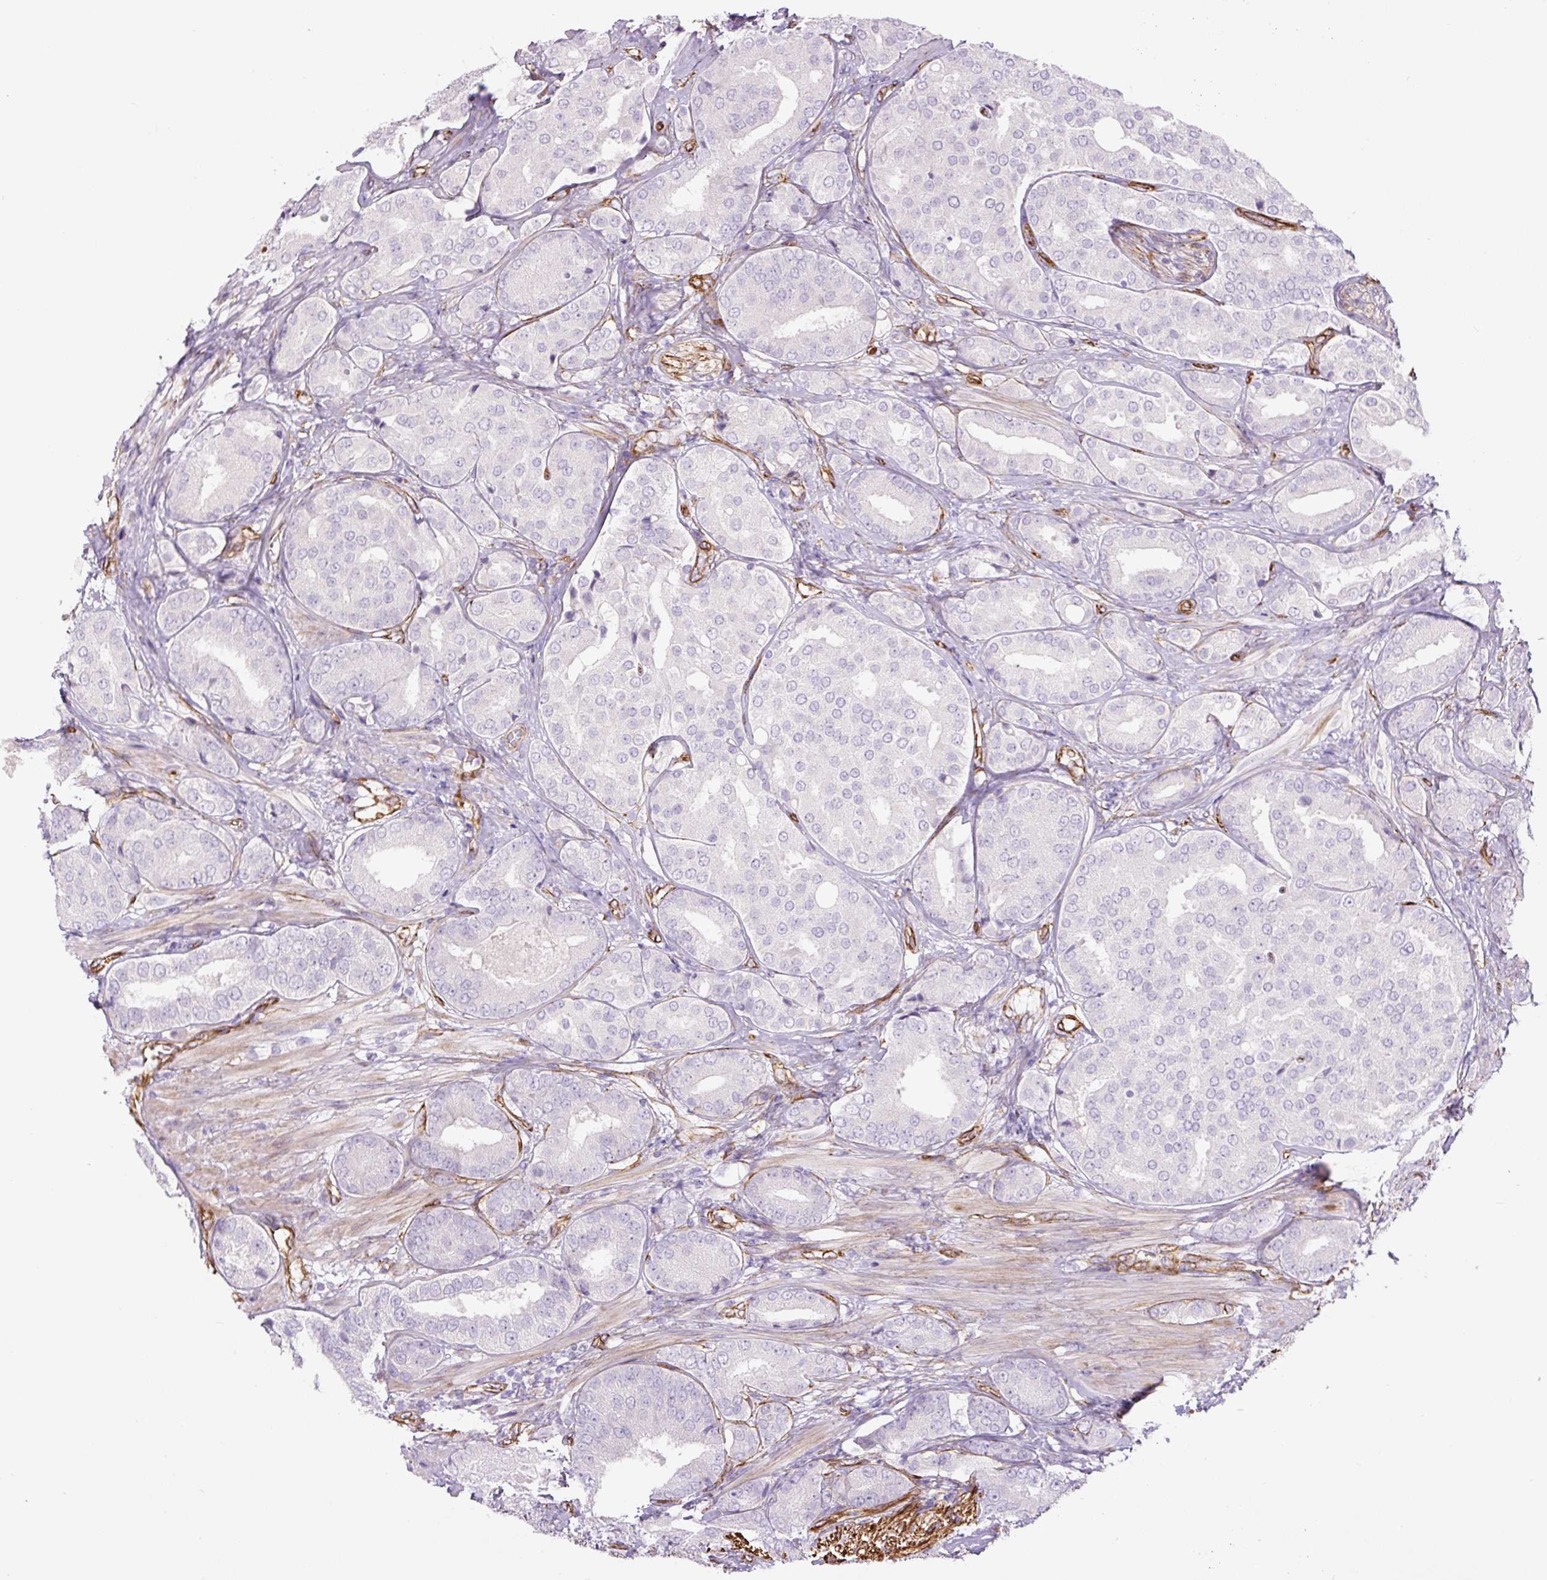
{"staining": {"intensity": "negative", "quantity": "none", "location": "none"}, "tissue": "prostate cancer", "cell_type": "Tumor cells", "image_type": "cancer", "snomed": [{"axis": "morphology", "description": "Adenocarcinoma, High grade"}, {"axis": "topography", "description": "Prostate"}], "caption": "This photomicrograph is of prostate adenocarcinoma (high-grade) stained with immunohistochemistry to label a protein in brown with the nuclei are counter-stained blue. There is no positivity in tumor cells. The staining is performed using DAB (3,3'-diaminobenzidine) brown chromogen with nuclei counter-stained in using hematoxylin.", "gene": "NES", "patient": {"sex": "male", "age": 63}}